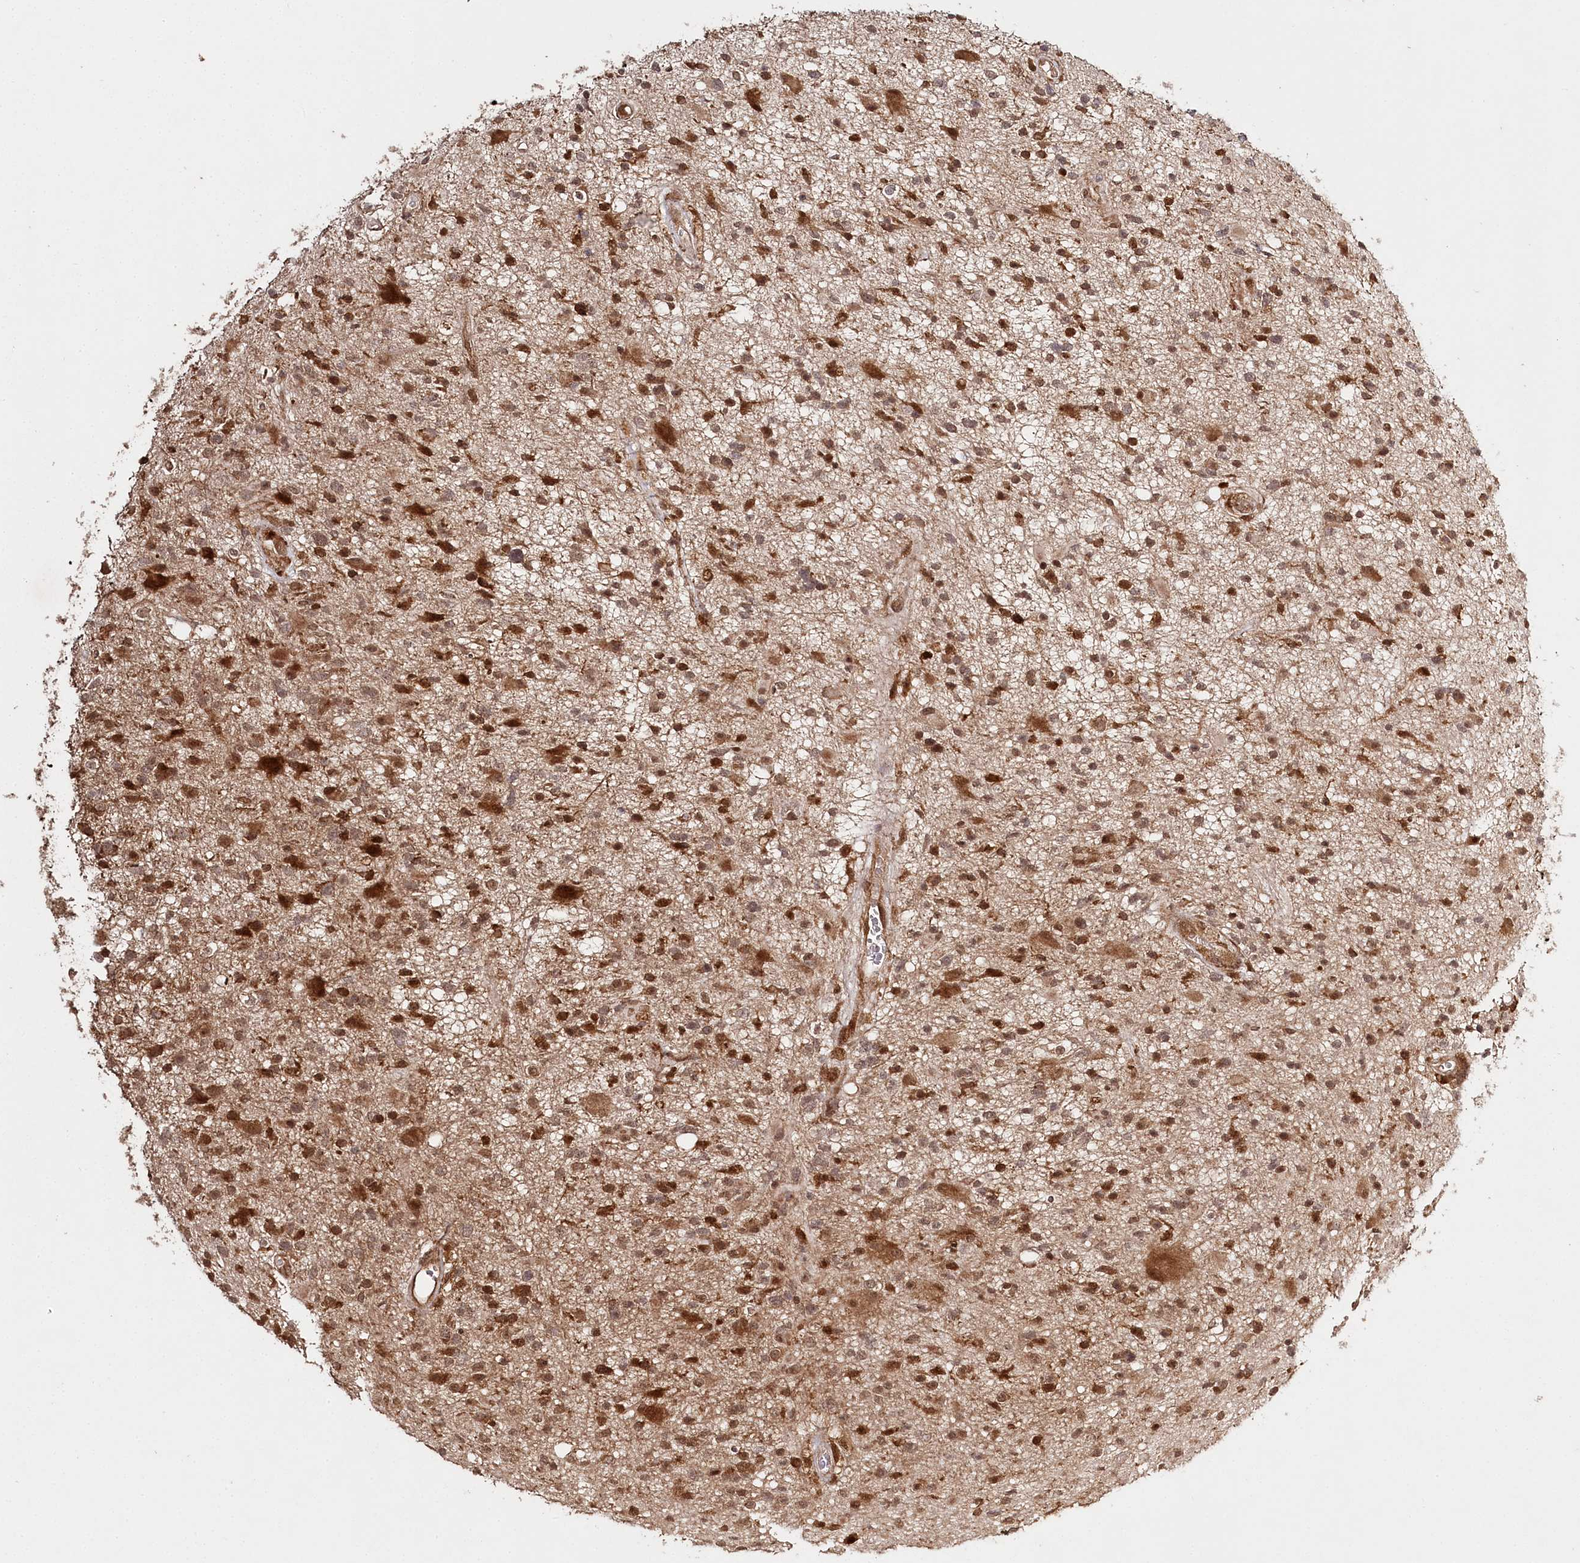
{"staining": {"intensity": "strong", "quantity": ">75%", "location": "nuclear"}, "tissue": "glioma", "cell_type": "Tumor cells", "image_type": "cancer", "snomed": [{"axis": "morphology", "description": "Glioma, malignant, High grade"}, {"axis": "topography", "description": "Brain"}], "caption": "An image showing strong nuclear expression in approximately >75% of tumor cells in glioma, as visualized by brown immunohistochemical staining.", "gene": "ULK2", "patient": {"sex": "male", "age": 33}}